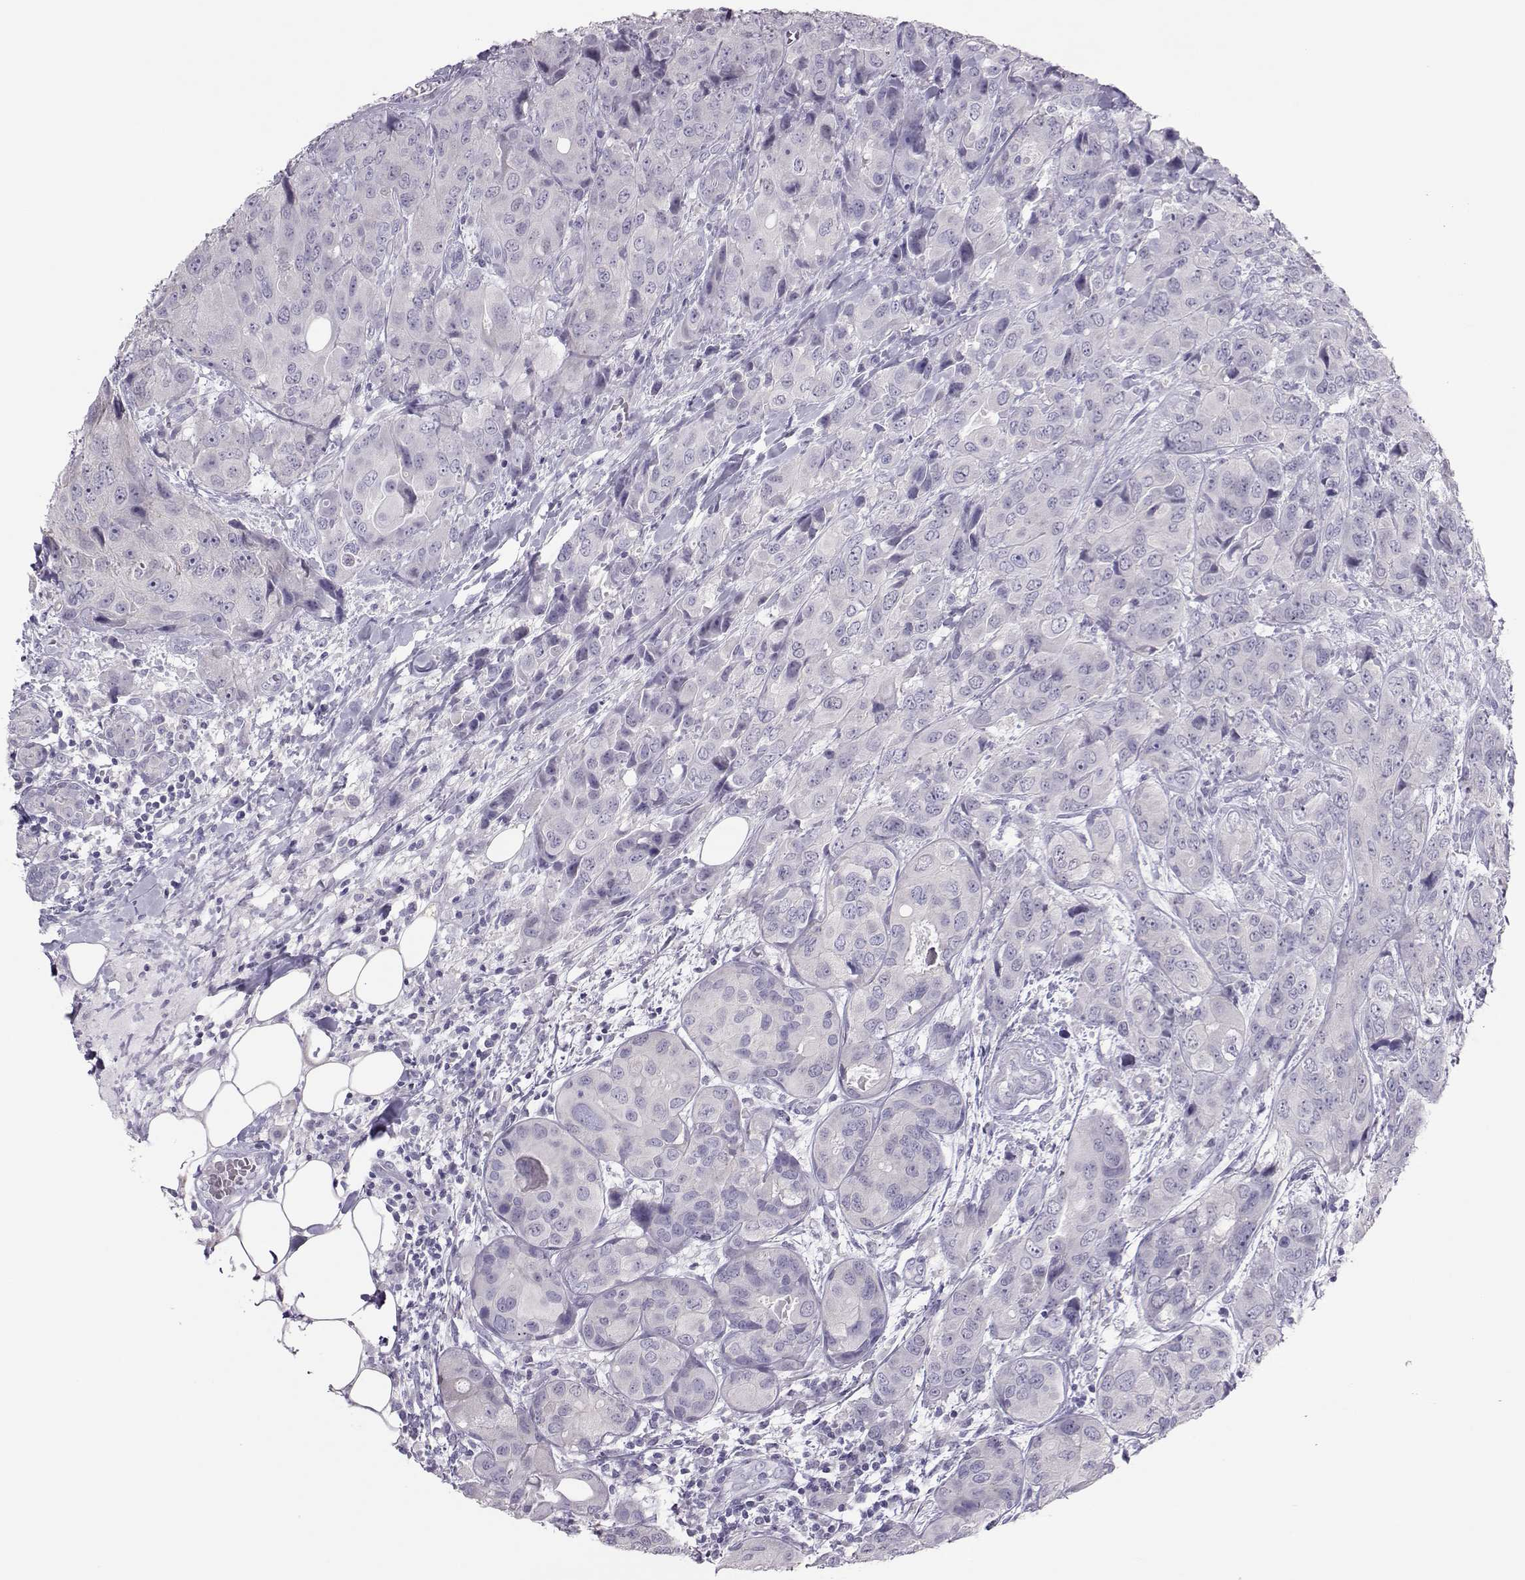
{"staining": {"intensity": "negative", "quantity": "none", "location": "none"}, "tissue": "breast cancer", "cell_type": "Tumor cells", "image_type": "cancer", "snomed": [{"axis": "morphology", "description": "Duct carcinoma"}, {"axis": "topography", "description": "Breast"}], "caption": "The IHC histopathology image has no significant expression in tumor cells of breast infiltrating ductal carcinoma tissue. (DAB (3,3'-diaminobenzidine) IHC visualized using brightfield microscopy, high magnification).", "gene": "TRPM7", "patient": {"sex": "female", "age": 43}}